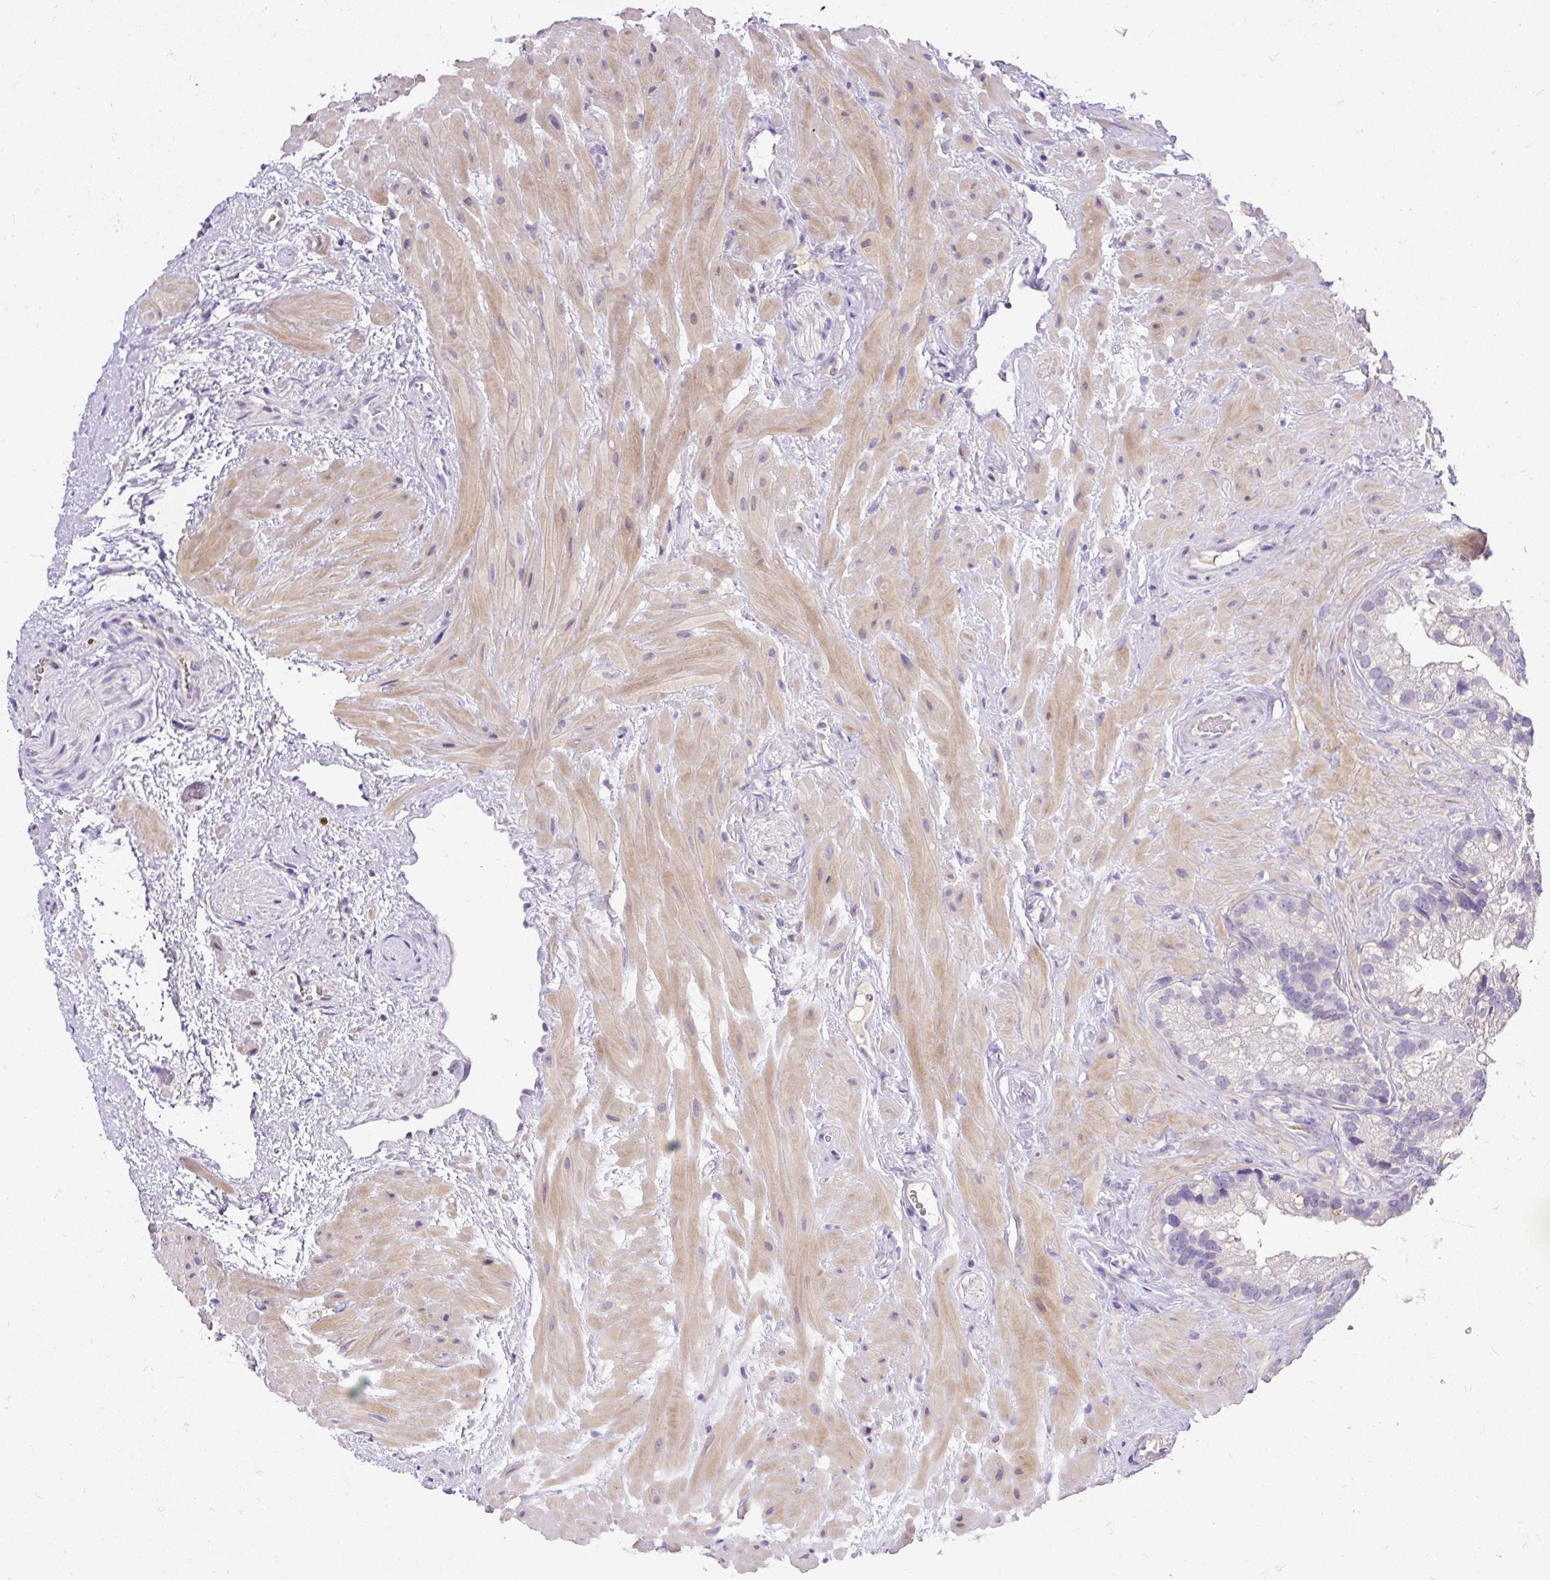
{"staining": {"intensity": "negative", "quantity": "none", "location": "none"}, "tissue": "seminal vesicle", "cell_type": "Glandular cells", "image_type": "normal", "snomed": [{"axis": "morphology", "description": "Normal tissue, NOS"}, {"axis": "topography", "description": "Prostate"}, {"axis": "topography", "description": "Seminal veicle"}], "caption": "An IHC photomicrograph of benign seminal vesicle is shown. There is no staining in glandular cells of seminal vesicle.", "gene": "KRTAP20", "patient": {"sex": "male", "age": 68}}